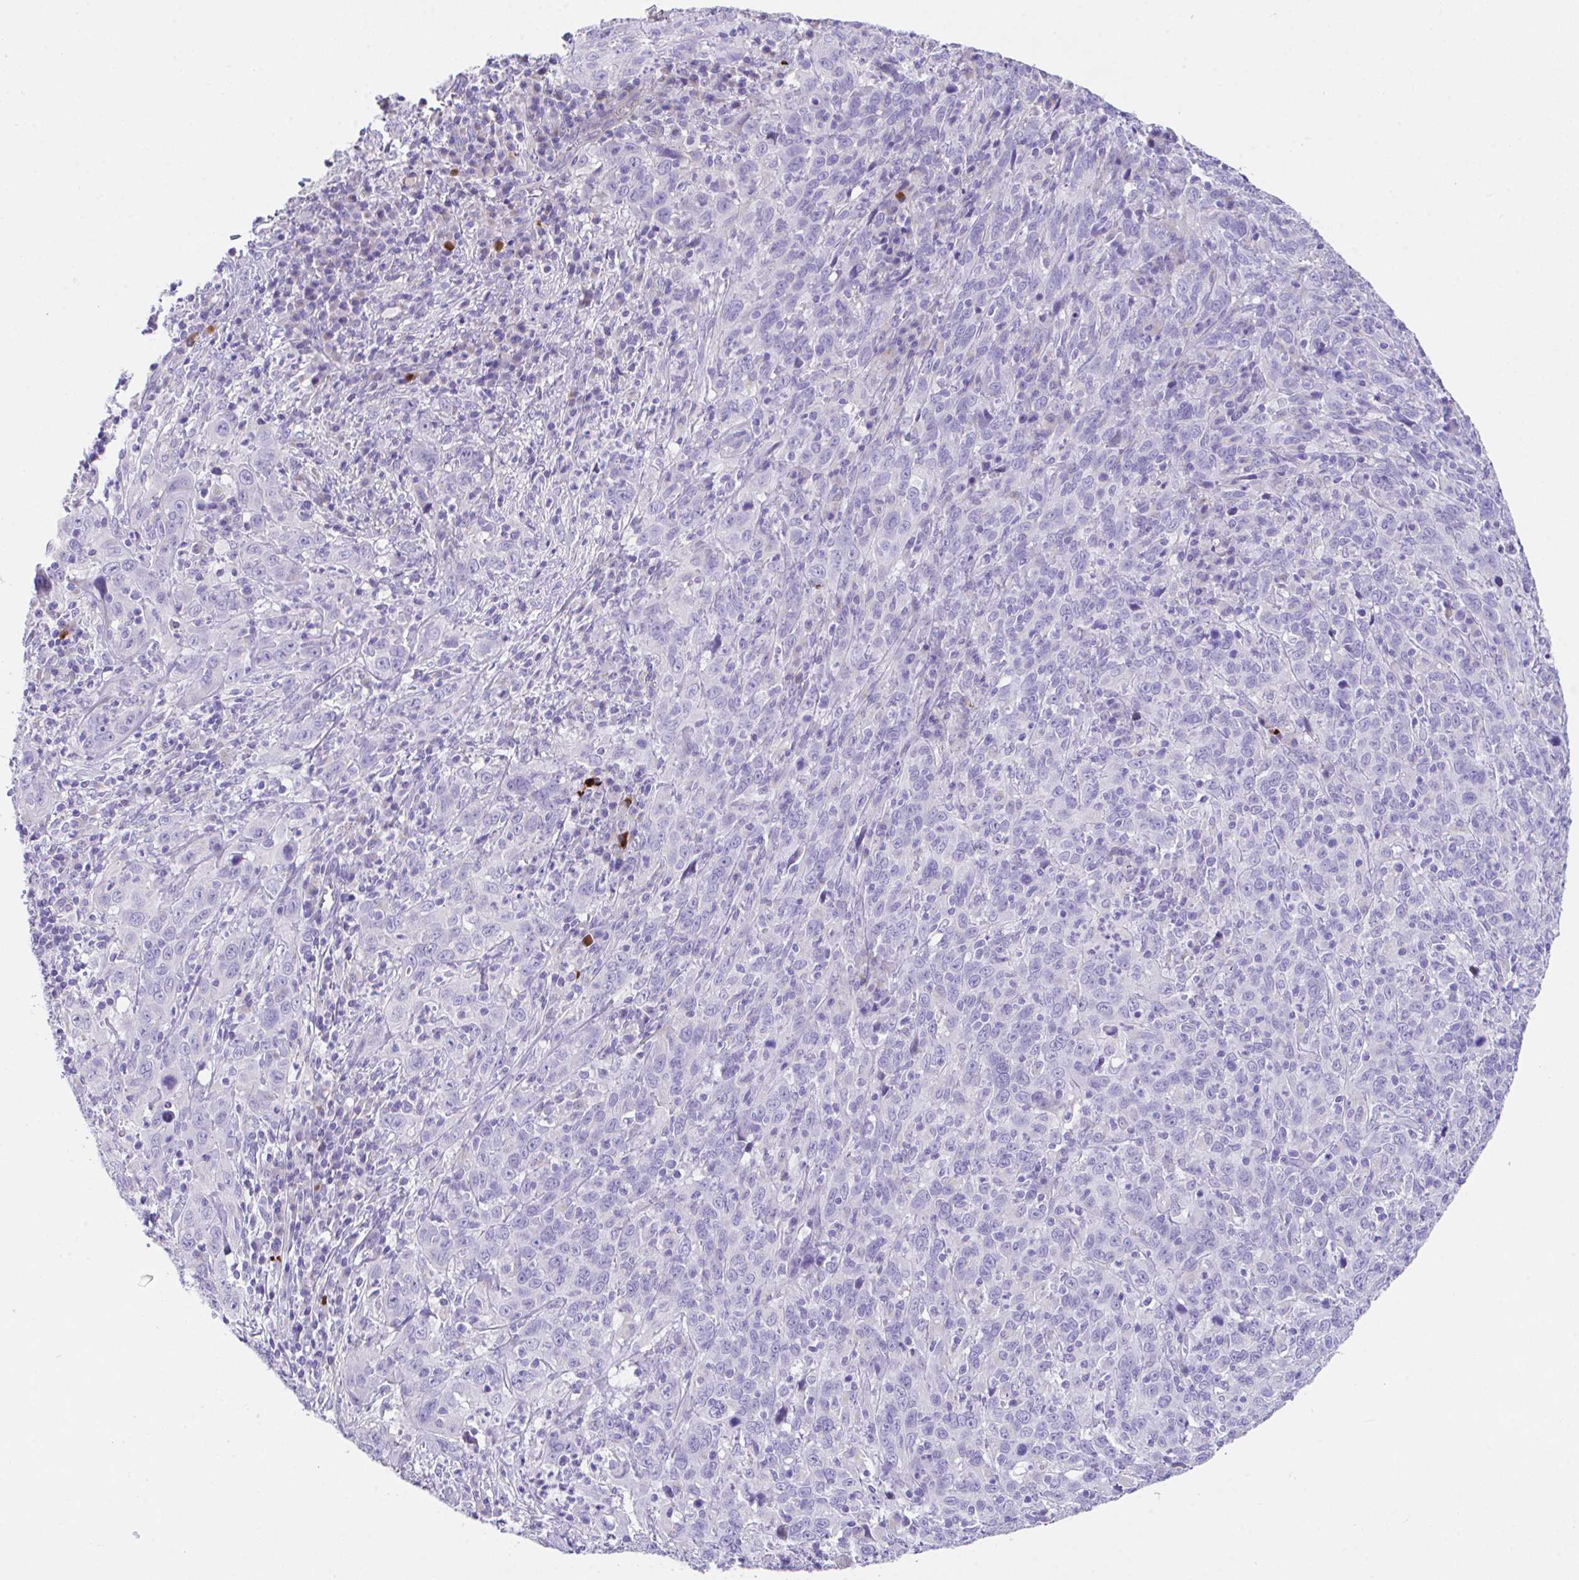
{"staining": {"intensity": "negative", "quantity": "none", "location": "none"}, "tissue": "cervical cancer", "cell_type": "Tumor cells", "image_type": "cancer", "snomed": [{"axis": "morphology", "description": "Squamous cell carcinoma, NOS"}, {"axis": "topography", "description": "Cervix"}], "caption": "High magnification brightfield microscopy of cervical squamous cell carcinoma stained with DAB (brown) and counterstained with hematoxylin (blue): tumor cells show no significant staining.", "gene": "SLC16A6", "patient": {"sex": "female", "age": 46}}